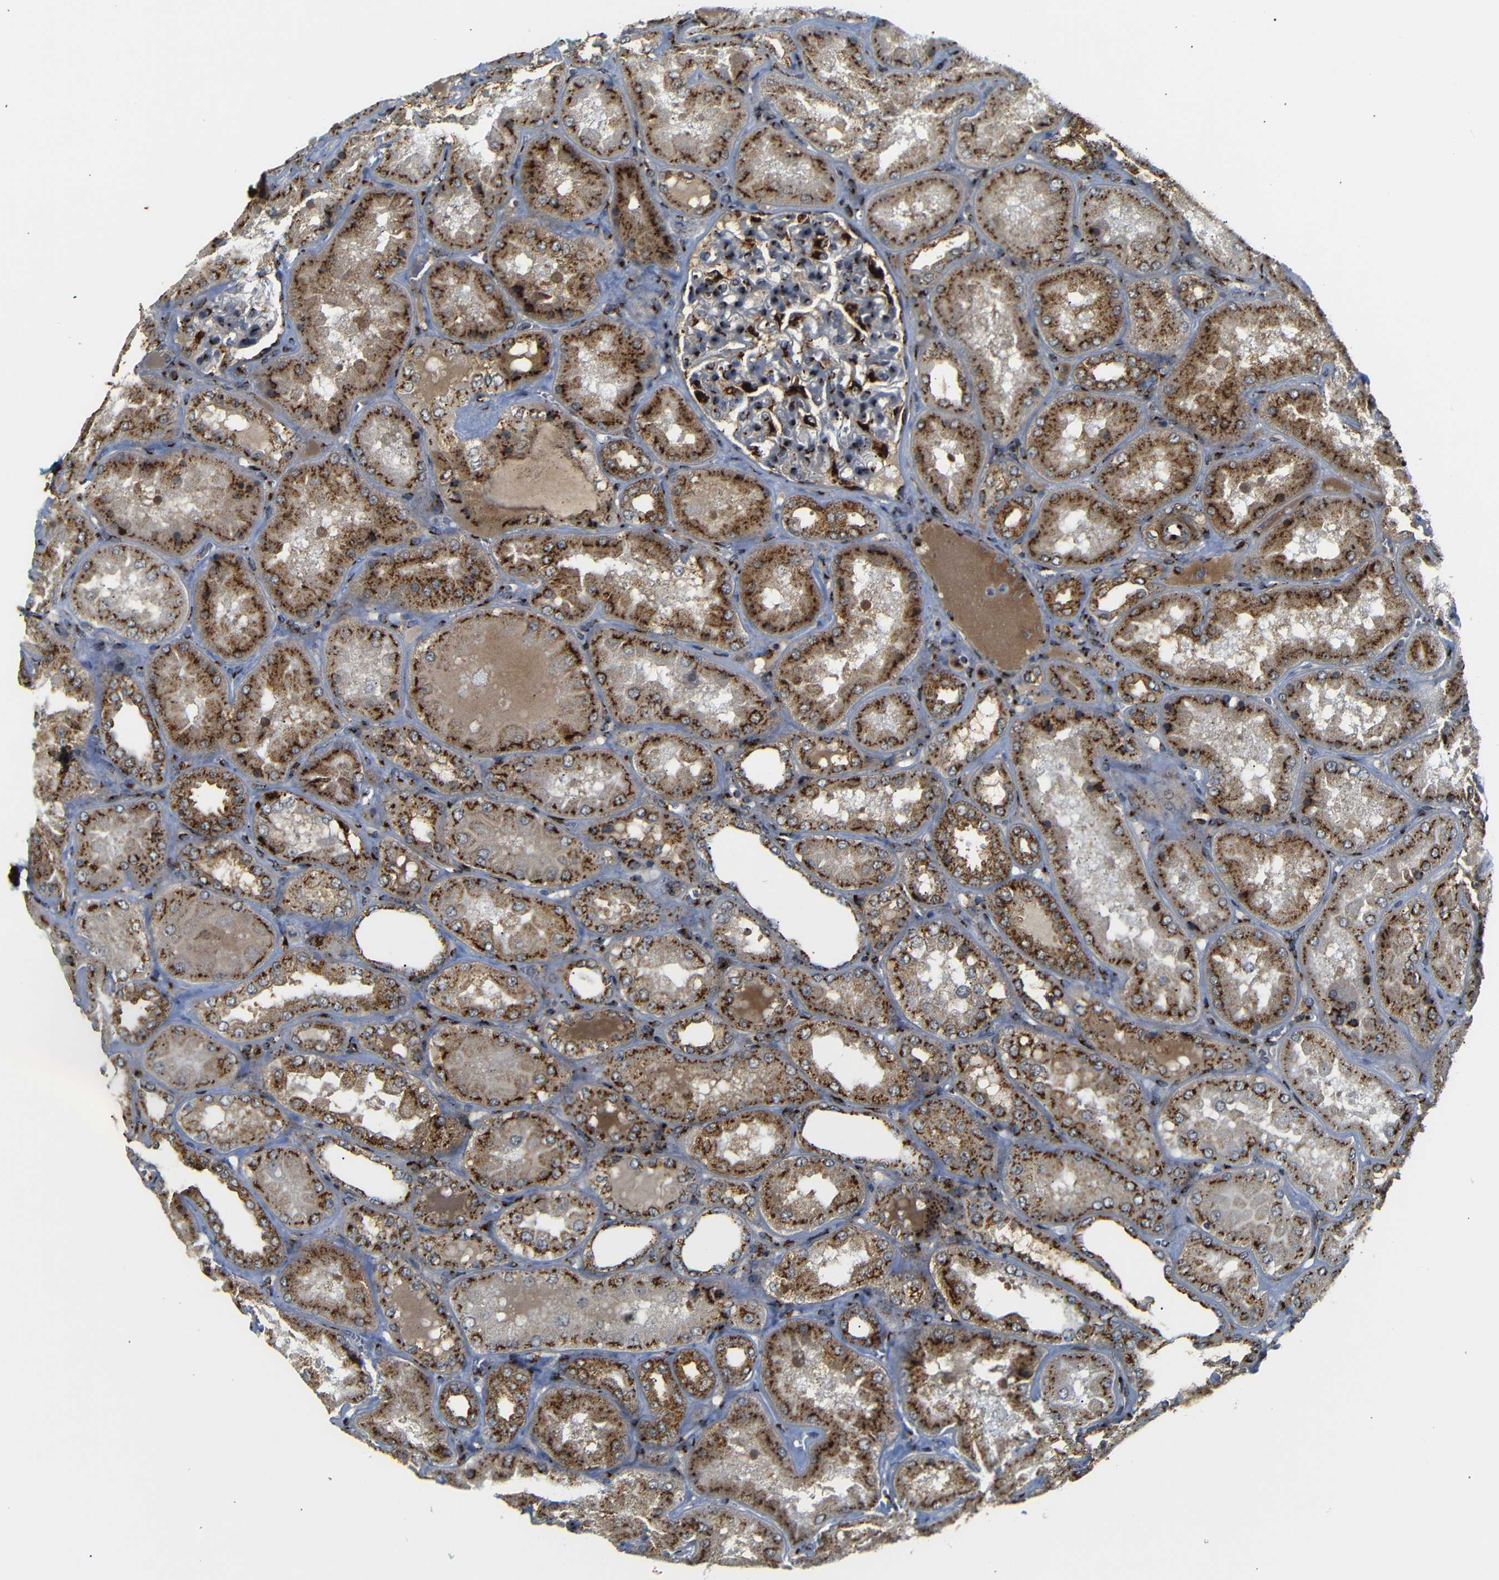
{"staining": {"intensity": "strong", "quantity": "<25%", "location": "cytoplasmic/membranous"}, "tissue": "kidney", "cell_type": "Cells in glomeruli", "image_type": "normal", "snomed": [{"axis": "morphology", "description": "Normal tissue, NOS"}, {"axis": "topography", "description": "Kidney"}], "caption": "Strong cytoplasmic/membranous protein positivity is appreciated in about <25% of cells in glomeruli in kidney. Nuclei are stained in blue.", "gene": "TGOLN2", "patient": {"sex": "female", "age": 56}}